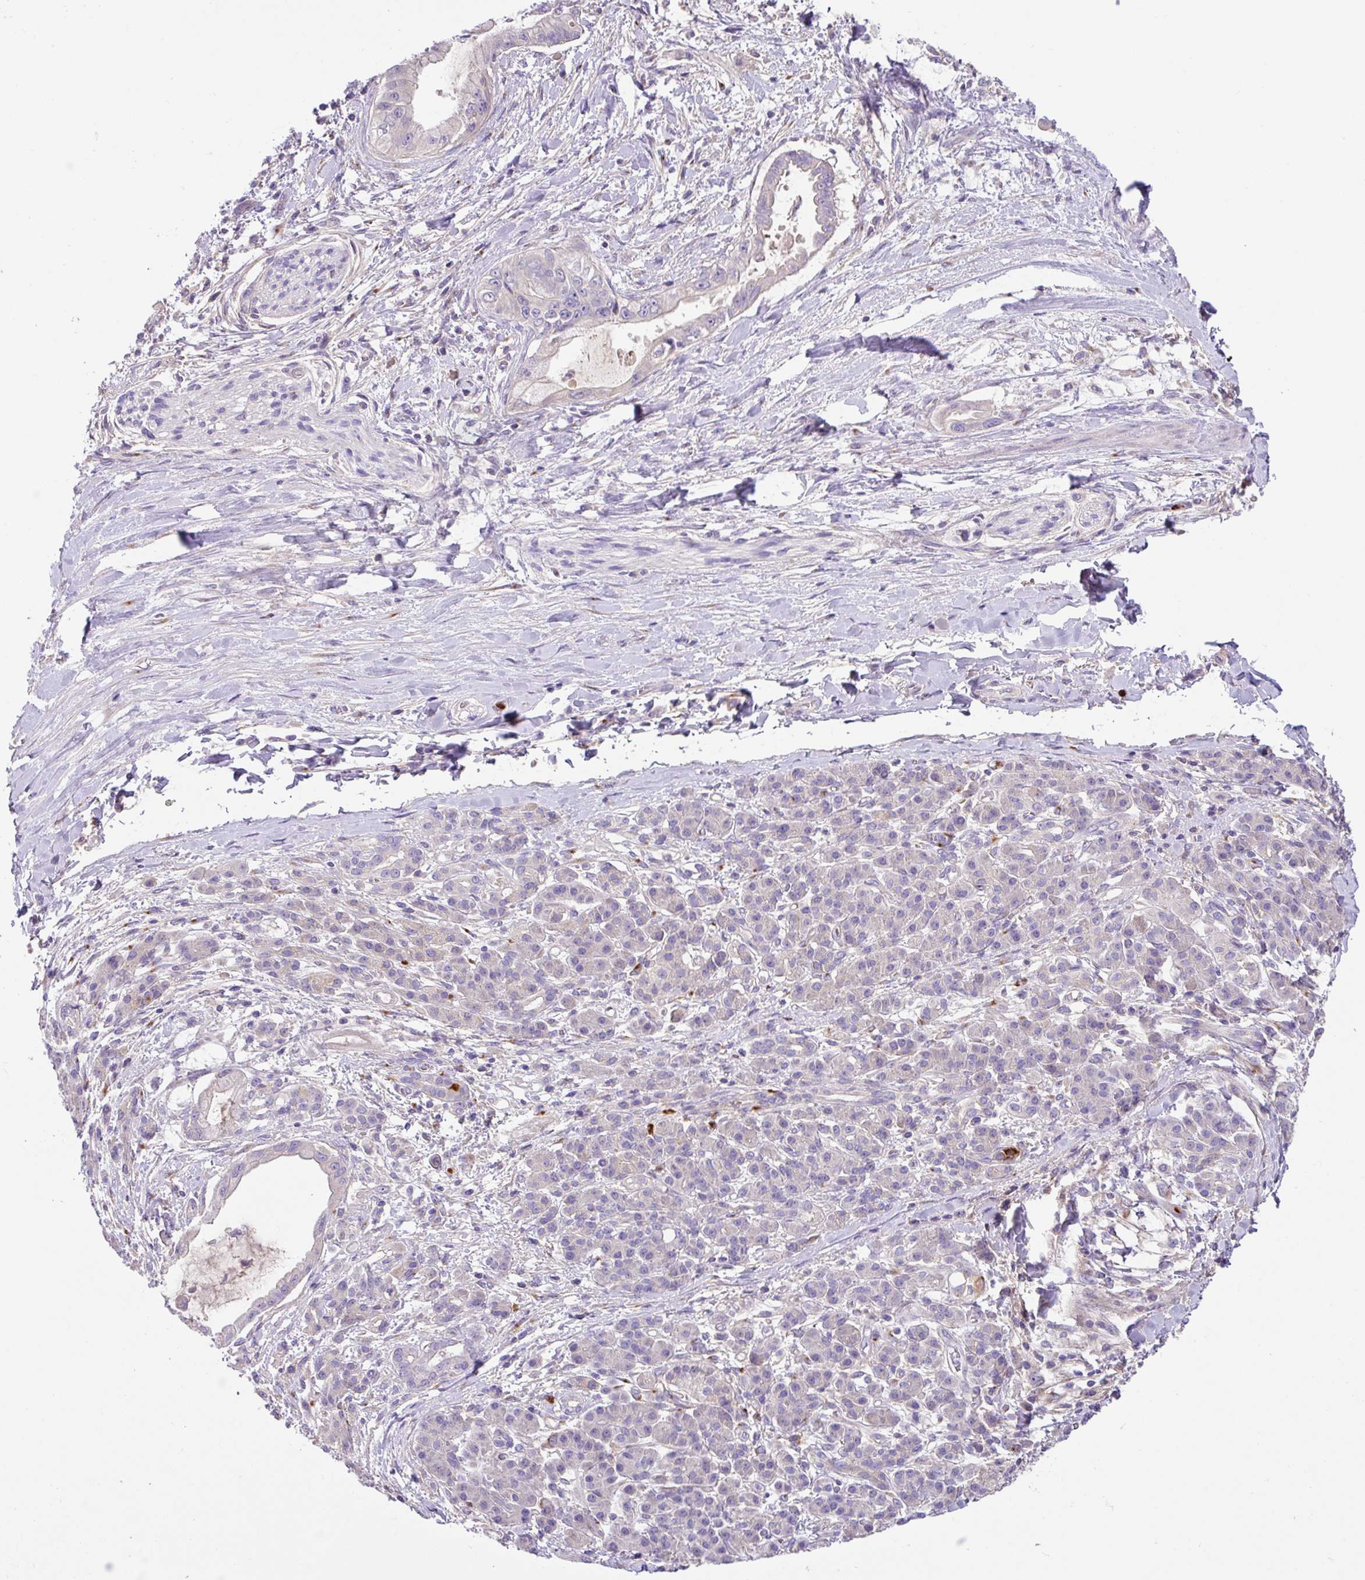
{"staining": {"intensity": "negative", "quantity": "none", "location": "none"}, "tissue": "pancreatic cancer", "cell_type": "Tumor cells", "image_type": "cancer", "snomed": [{"axis": "morphology", "description": "Adenocarcinoma, NOS"}, {"axis": "topography", "description": "Pancreas"}], "caption": "High power microscopy image of an immunohistochemistry micrograph of pancreatic cancer (adenocarcinoma), revealing no significant staining in tumor cells.", "gene": "CRISP3", "patient": {"sex": "male", "age": 48}}